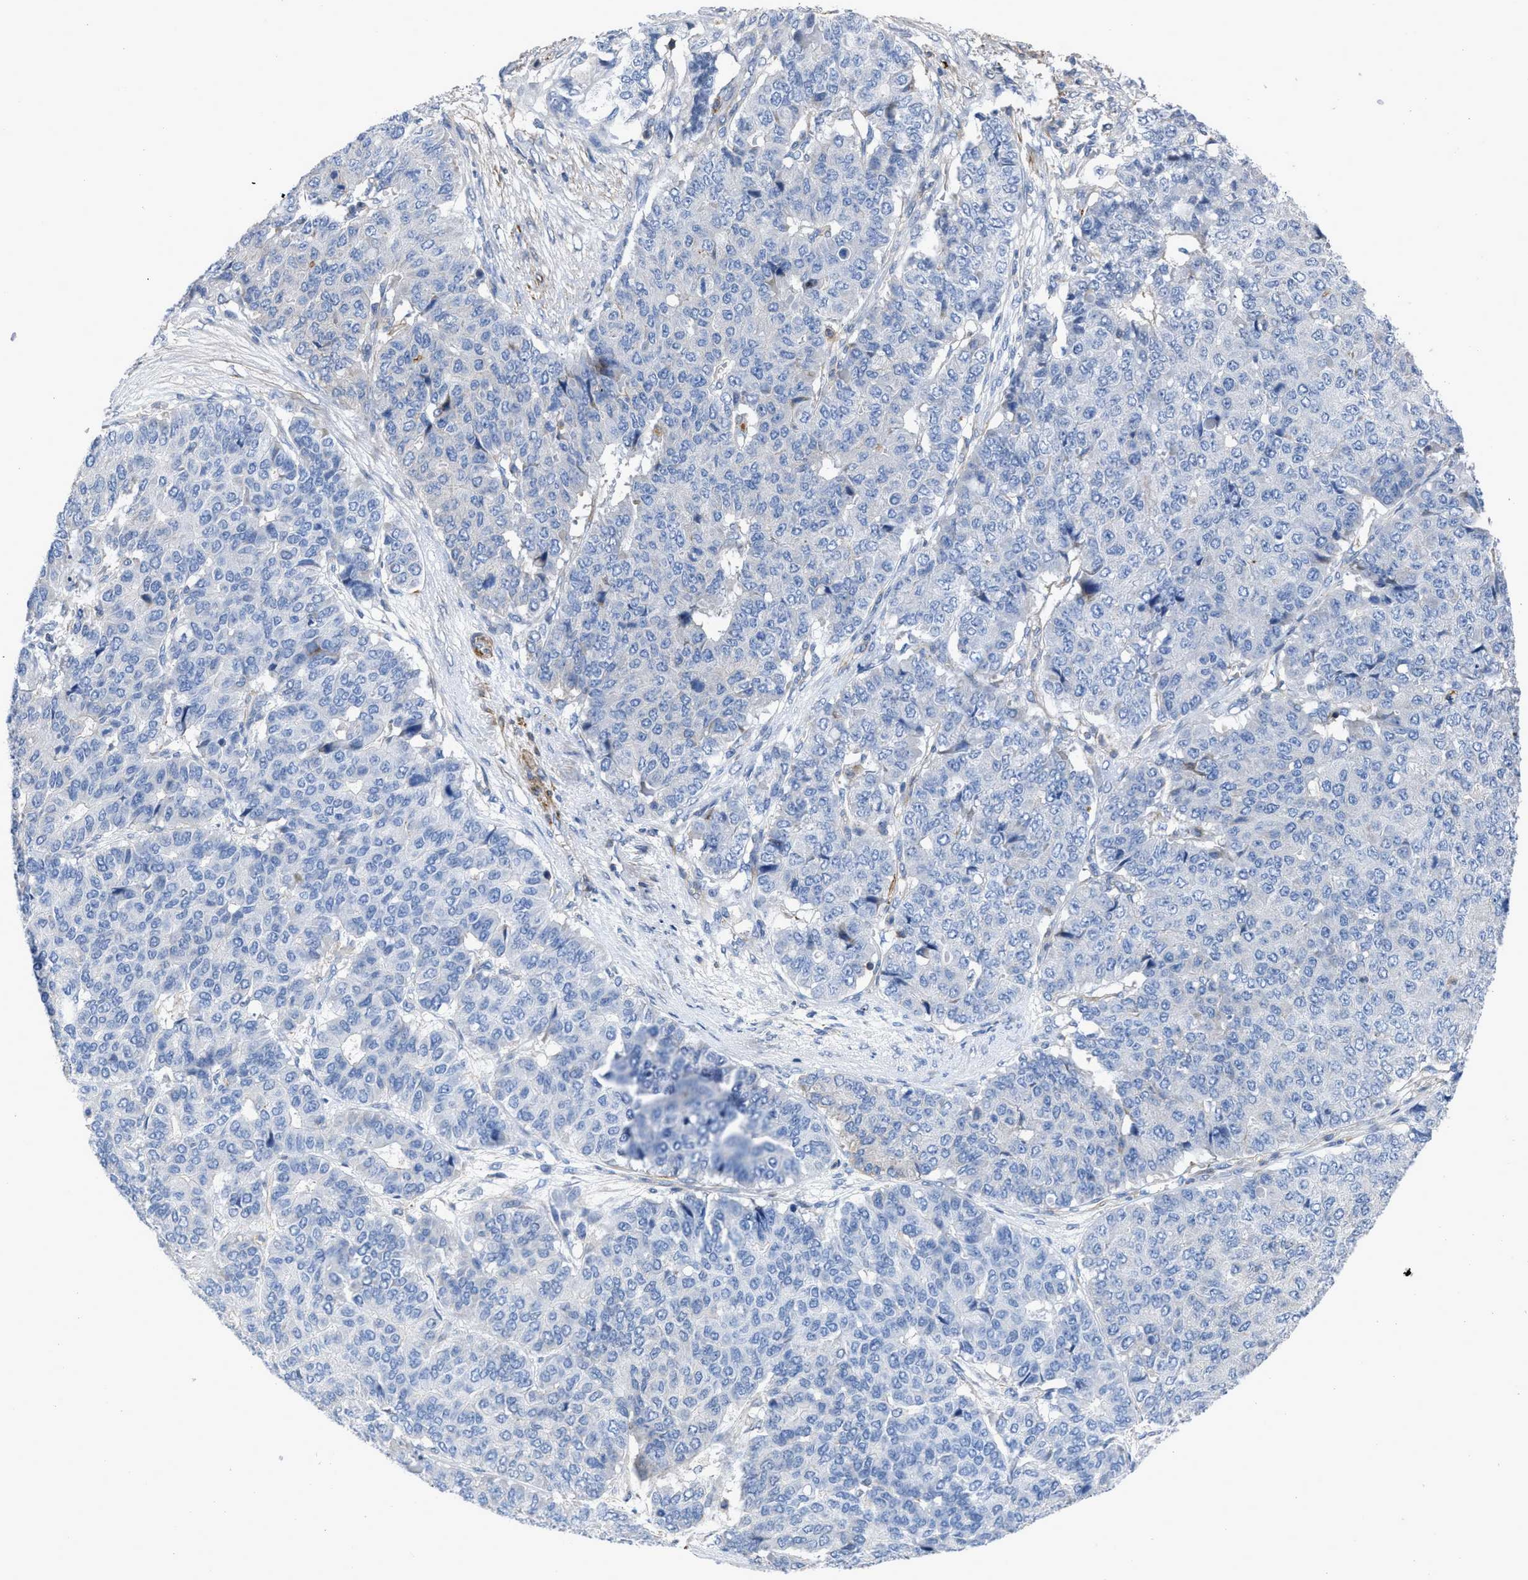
{"staining": {"intensity": "negative", "quantity": "none", "location": "none"}, "tissue": "pancreatic cancer", "cell_type": "Tumor cells", "image_type": "cancer", "snomed": [{"axis": "morphology", "description": "Adenocarcinoma, NOS"}, {"axis": "topography", "description": "Pancreas"}], "caption": "Immunohistochemistry image of neoplastic tissue: adenocarcinoma (pancreatic) stained with DAB demonstrates no significant protein staining in tumor cells.", "gene": "PRMT2", "patient": {"sex": "male", "age": 50}}